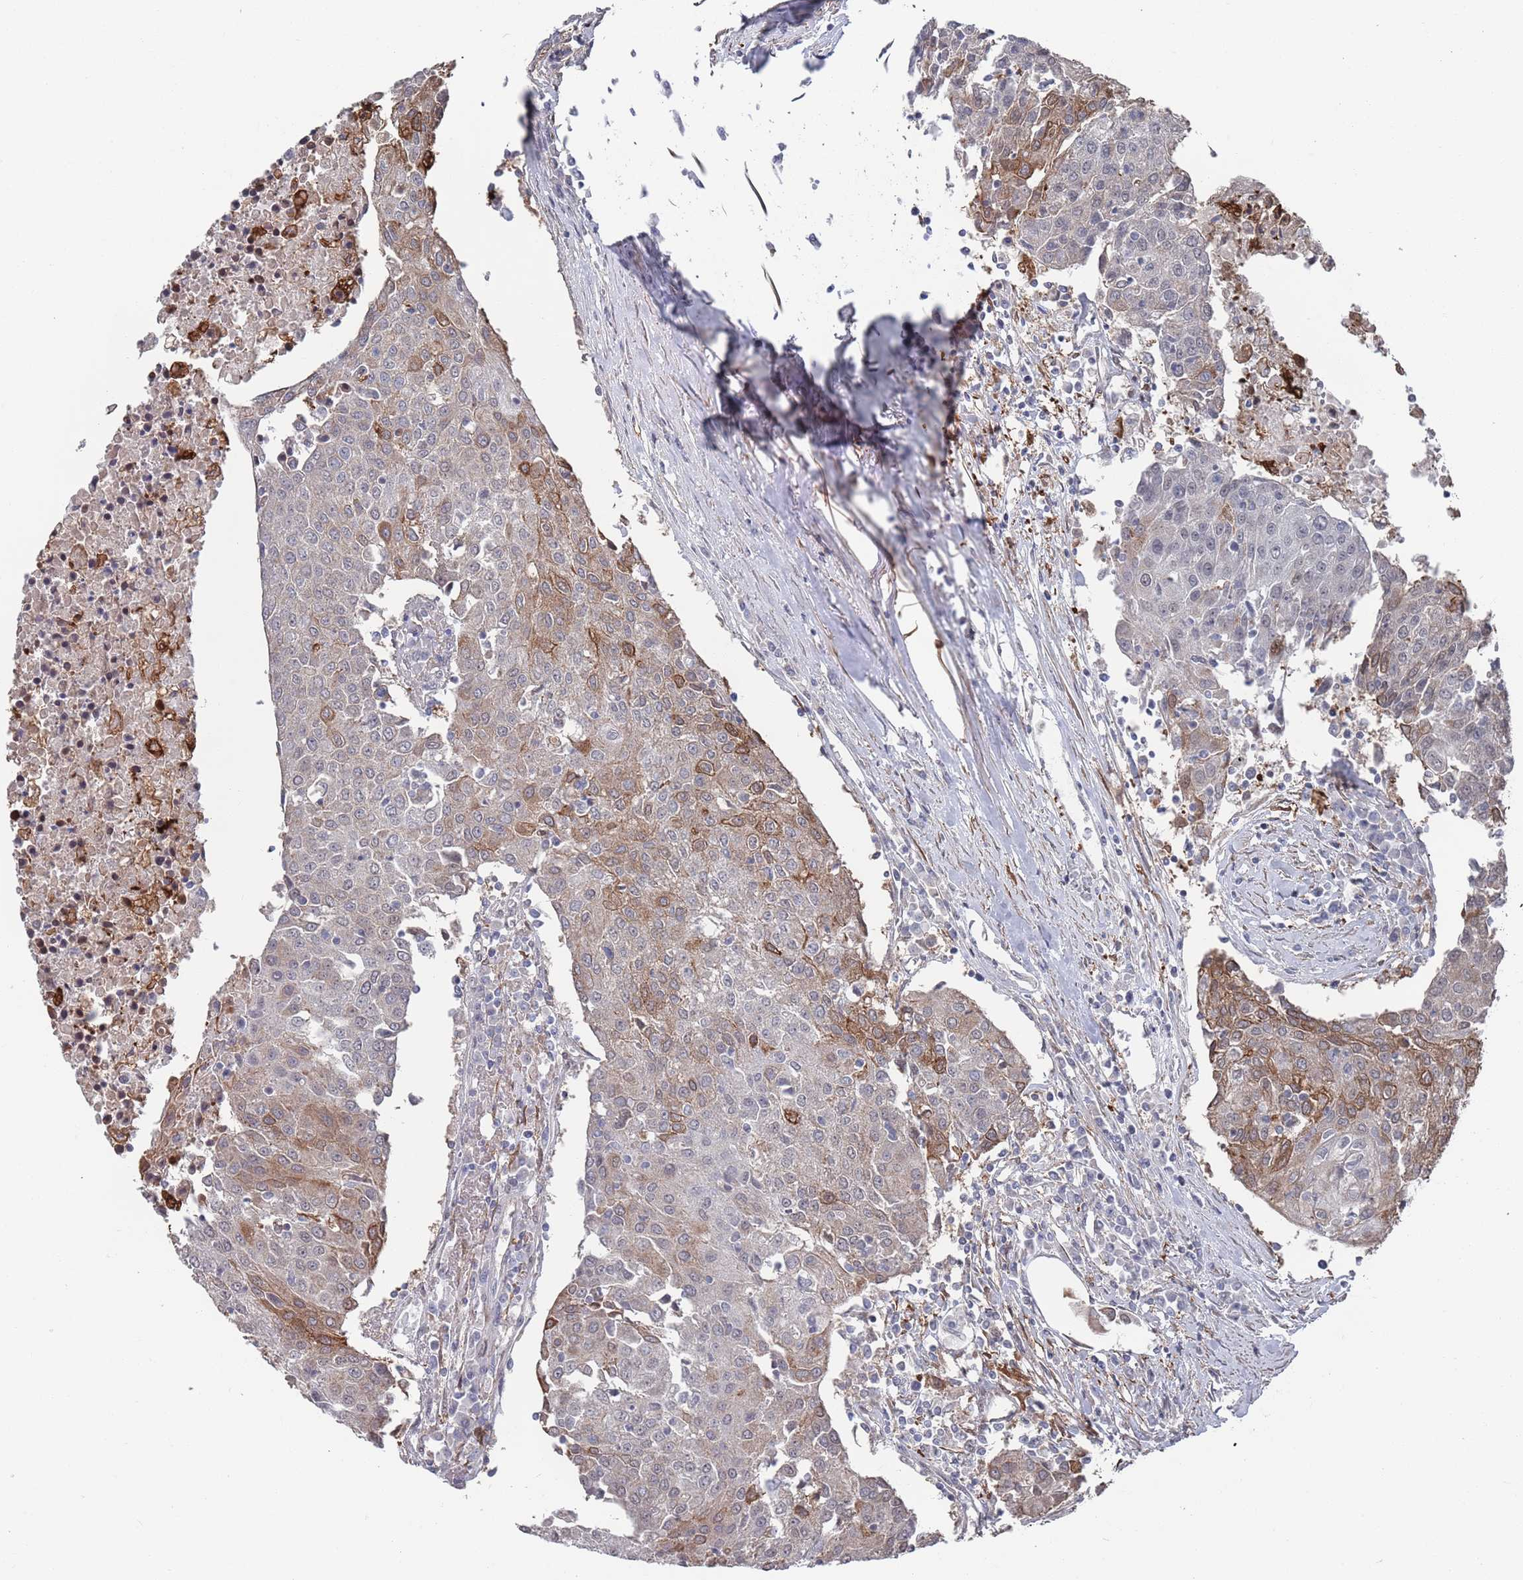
{"staining": {"intensity": "moderate", "quantity": "<25%", "location": "cytoplasmic/membranous"}, "tissue": "urothelial cancer", "cell_type": "Tumor cells", "image_type": "cancer", "snomed": [{"axis": "morphology", "description": "Urothelial carcinoma, High grade"}, {"axis": "topography", "description": "Urinary bladder"}], "caption": "Urothelial carcinoma (high-grade) stained for a protein exhibits moderate cytoplasmic/membranous positivity in tumor cells.", "gene": "DGKD", "patient": {"sex": "female", "age": 85}}